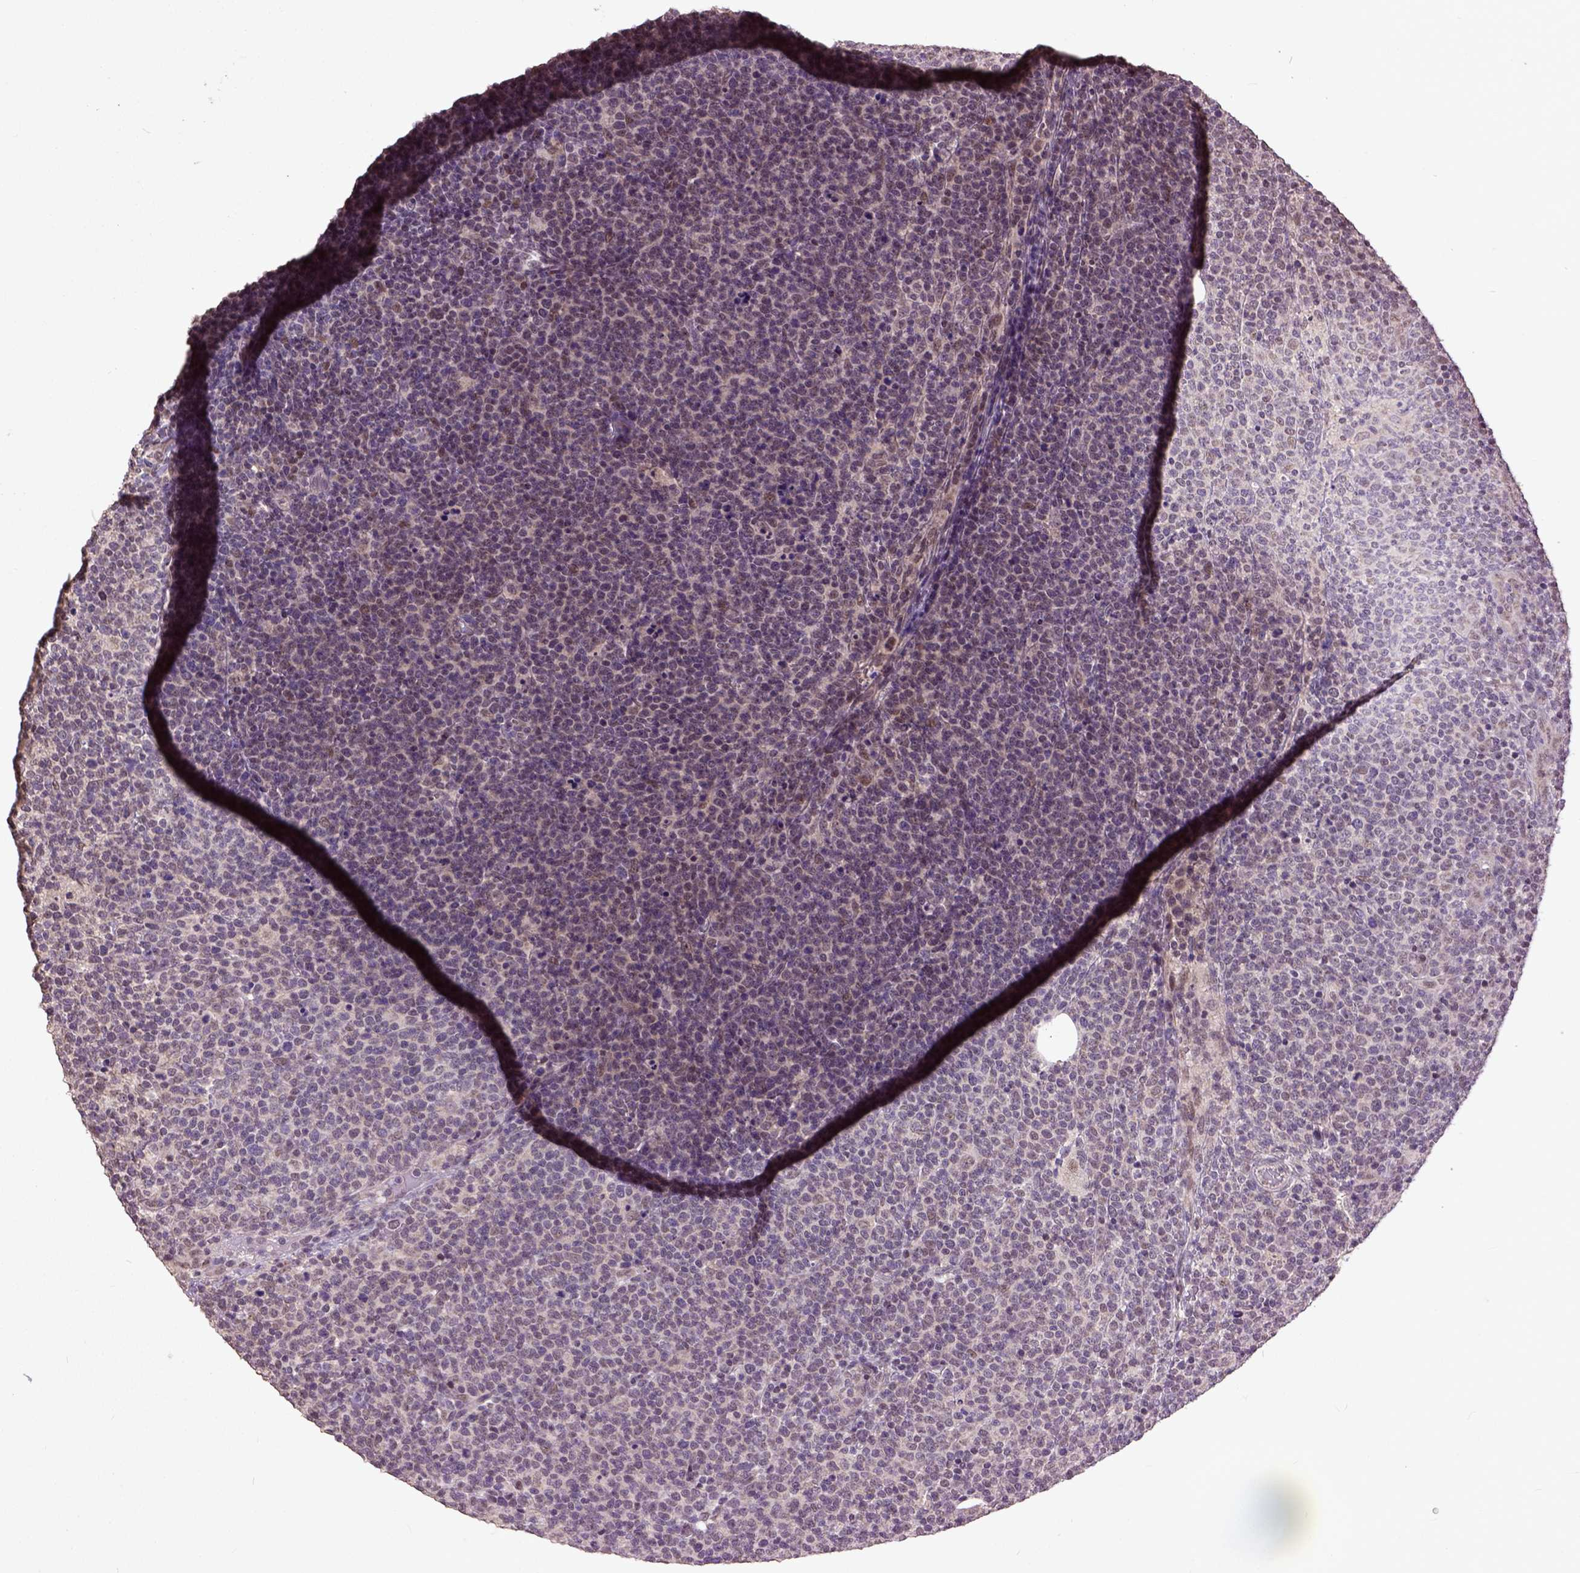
{"staining": {"intensity": "moderate", "quantity": "25%-75%", "location": "nuclear"}, "tissue": "lymphoma", "cell_type": "Tumor cells", "image_type": "cancer", "snomed": [{"axis": "morphology", "description": "Malignant lymphoma, non-Hodgkin's type, High grade"}, {"axis": "topography", "description": "Lymph node"}], "caption": "The micrograph exhibits staining of malignant lymphoma, non-Hodgkin's type (high-grade), revealing moderate nuclear protein staining (brown color) within tumor cells.", "gene": "UBA3", "patient": {"sex": "male", "age": 61}}